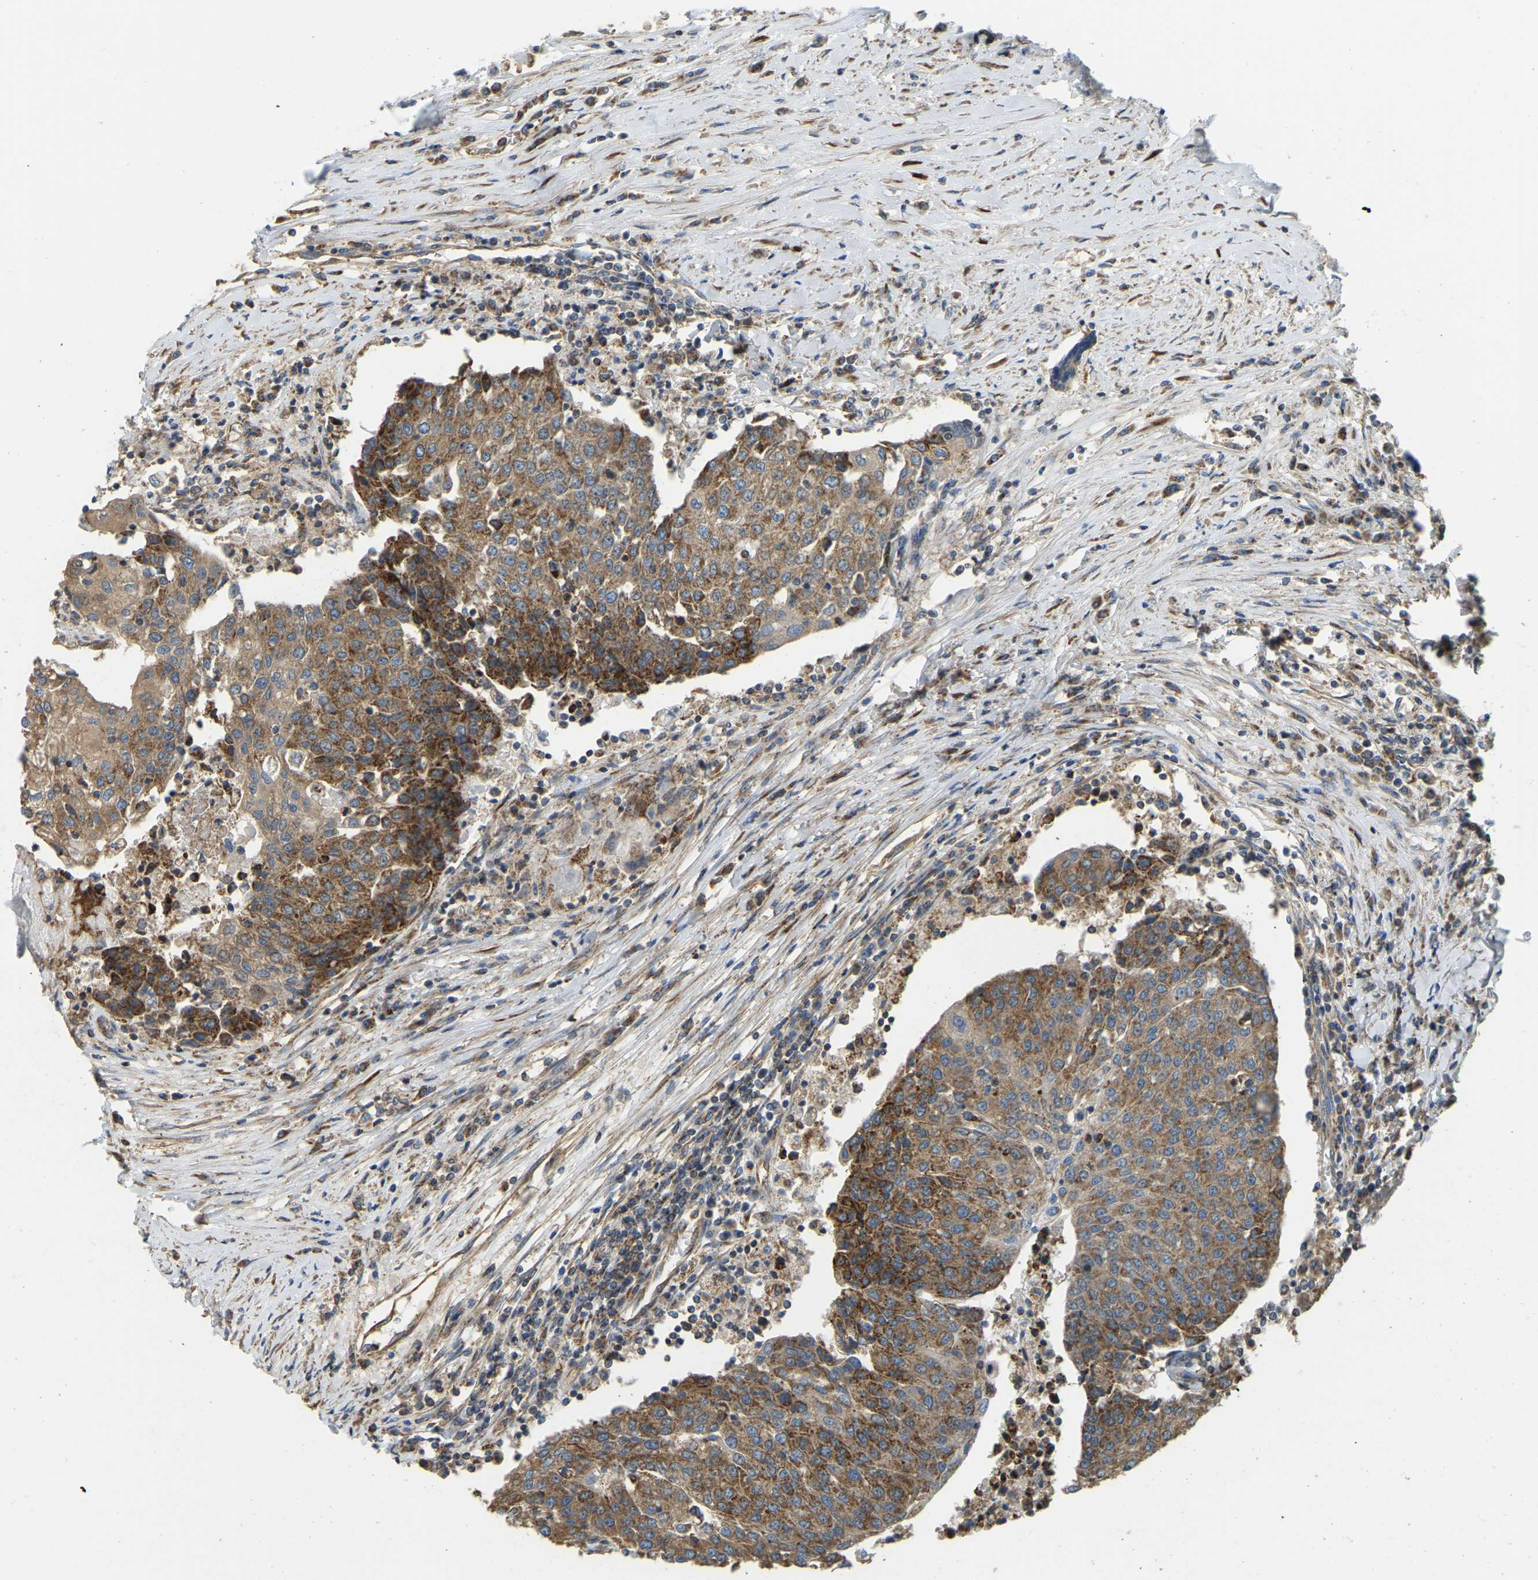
{"staining": {"intensity": "moderate", "quantity": ">75%", "location": "cytoplasmic/membranous"}, "tissue": "urothelial cancer", "cell_type": "Tumor cells", "image_type": "cancer", "snomed": [{"axis": "morphology", "description": "Urothelial carcinoma, High grade"}, {"axis": "topography", "description": "Urinary bladder"}], "caption": "An image showing moderate cytoplasmic/membranous positivity in about >75% of tumor cells in urothelial cancer, as visualized by brown immunohistochemical staining.", "gene": "PSMD7", "patient": {"sex": "female", "age": 85}}